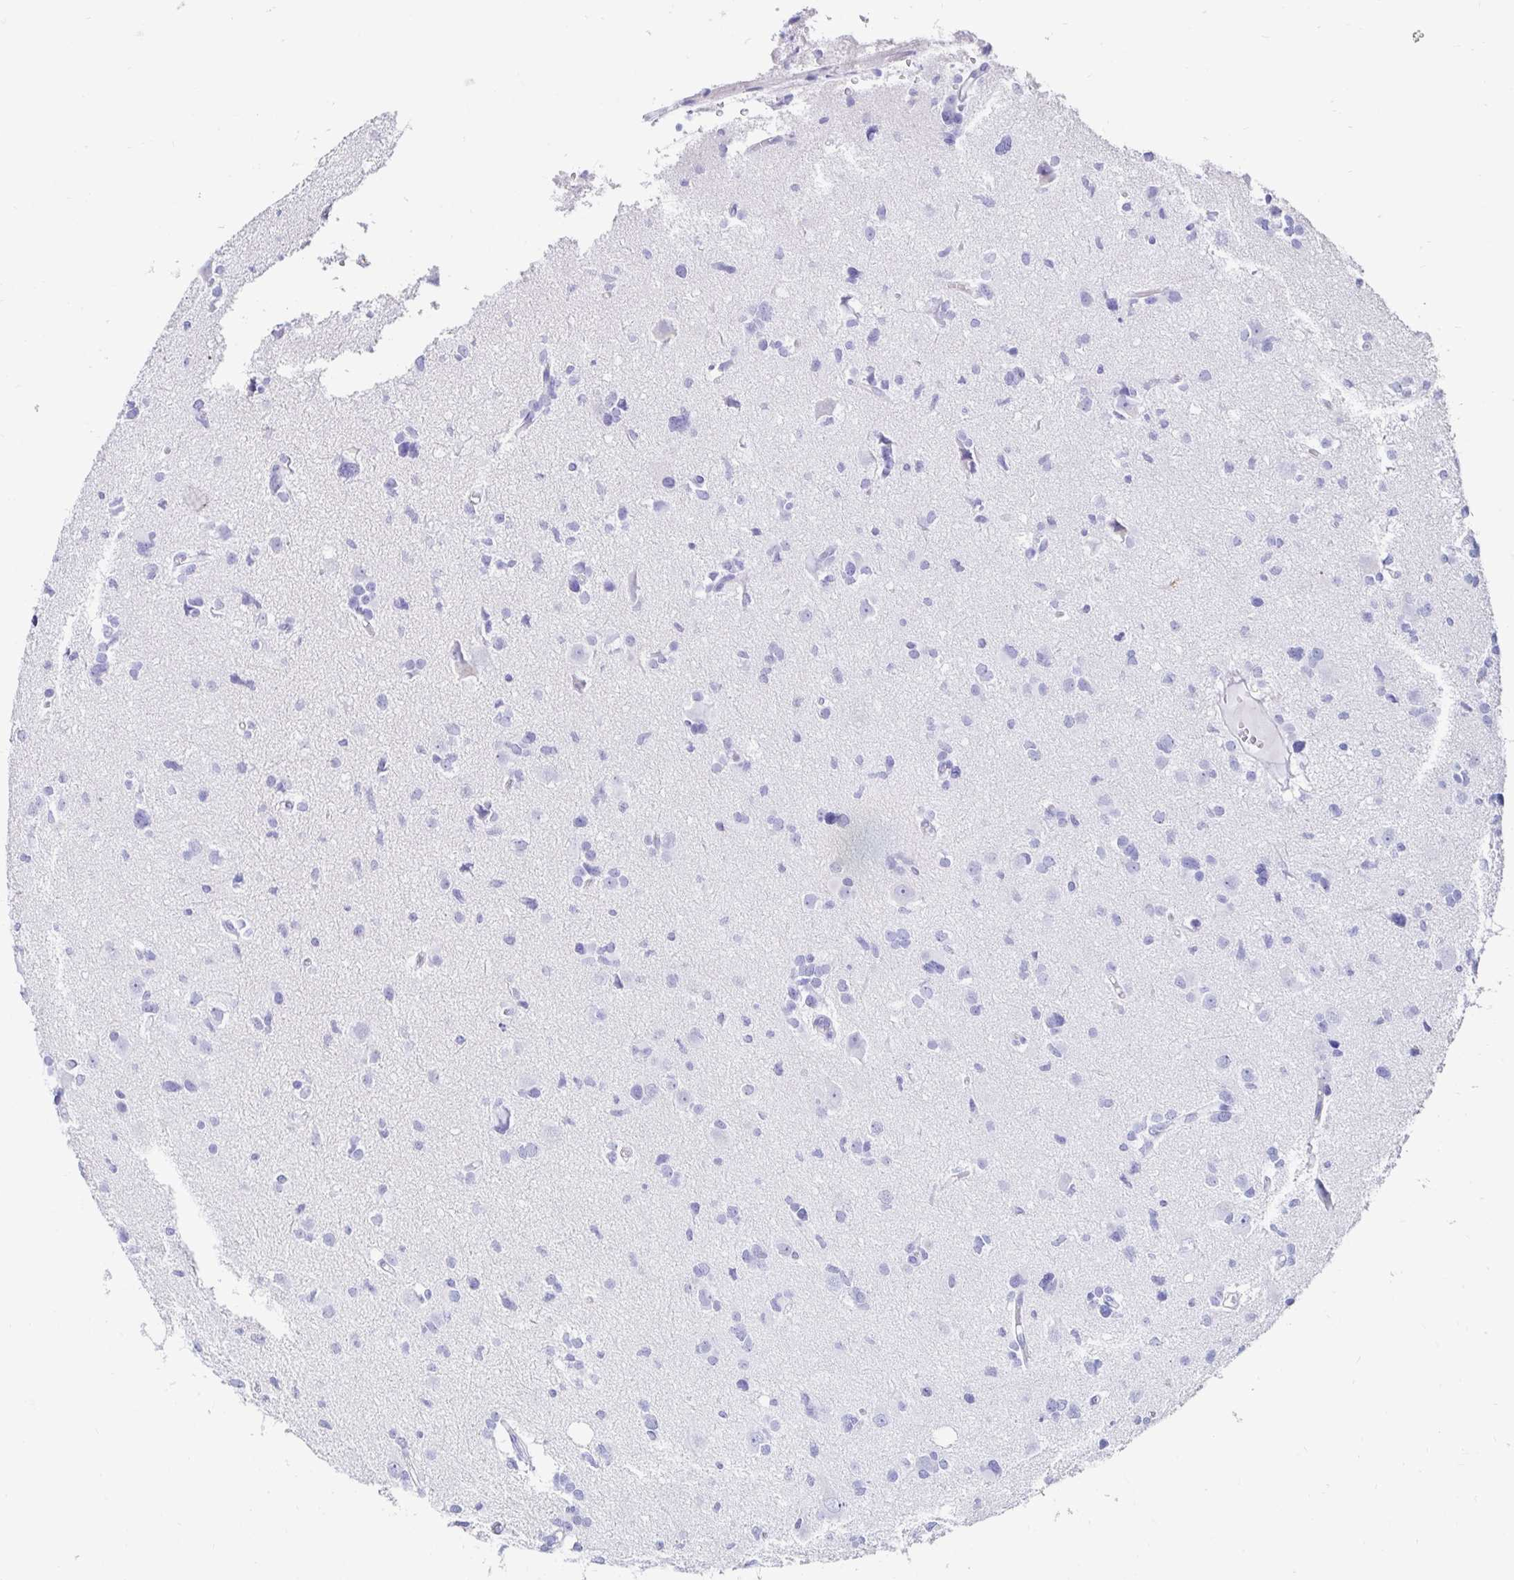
{"staining": {"intensity": "negative", "quantity": "none", "location": "none"}, "tissue": "glioma", "cell_type": "Tumor cells", "image_type": "cancer", "snomed": [{"axis": "morphology", "description": "Glioma, malignant, High grade"}, {"axis": "topography", "description": "Brain"}], "caption": "High magnification brightfield microscopy of glioma stained with DAB (3,3'-diaminobenzidine) (brown) and counterstained with hematoxylin (blue): tumor cells show no significant staining.", "gene": "CA9", "patient": {"sex": "male", "age": 23}}